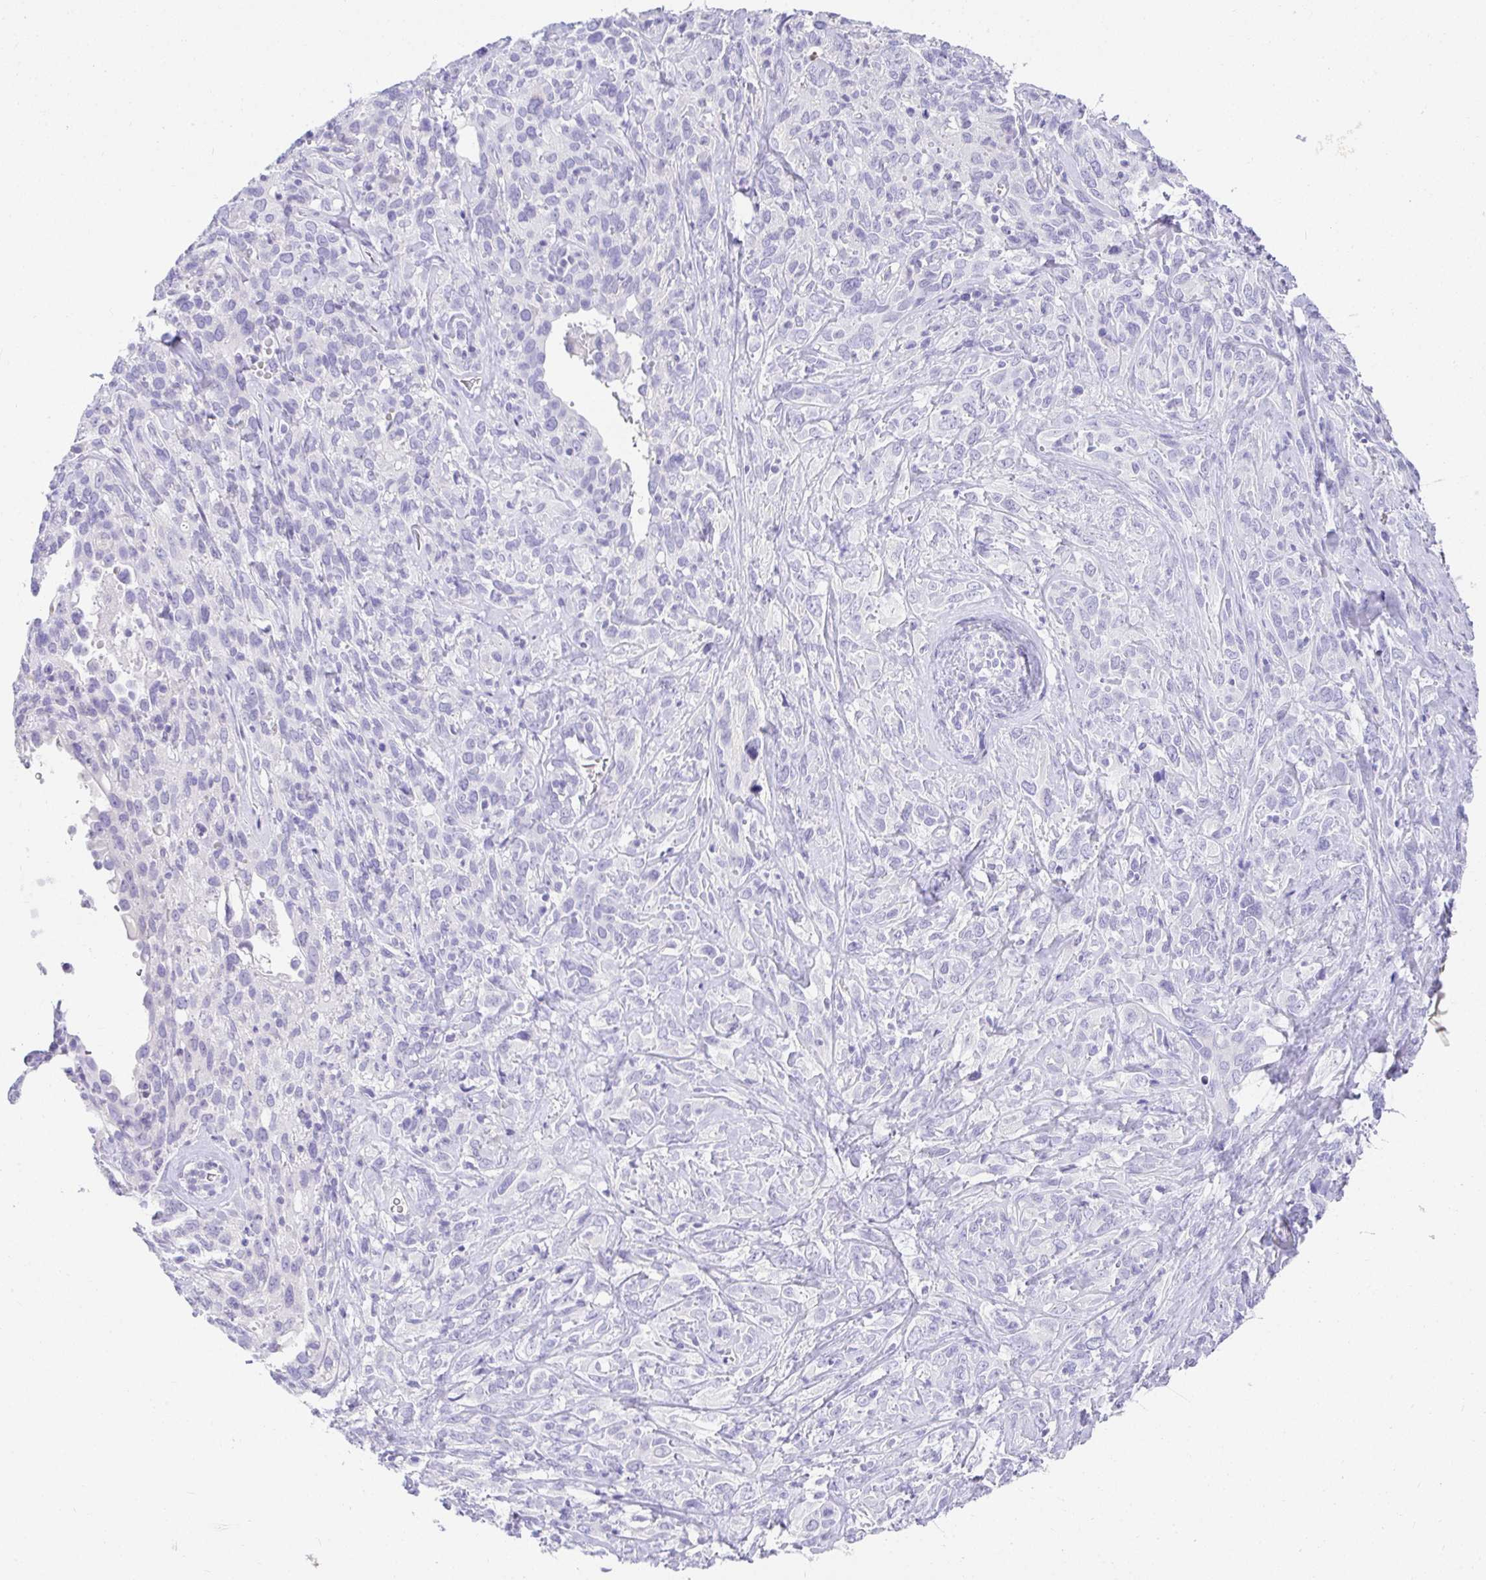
{"staining": {"intensity": "negative", "quantity": "none", "location": "none"}, "tissue": "cervical cancer", "cell_type": "Tumor cells", "image_type": "cancer", "snomed": [{"axis": "morphology", "description": "Normal tissue, NOS"}, {"axis": "morphology", "description": "Squamous cell carcinoma, NOS"}, {"axis": "topography", "description": "Cervix"}], "caption": "Immunohistochemistry (IHC) photomicrograph of neoplastic tissue: cervical cancer (squamous cell carcinoma) stained with DAB (3,3'-diaminobenzidine) demonstrates no significant protein expression in tumor cells.", "gene": "CHAT", "patient": {"sex": "female", "age": 51}}